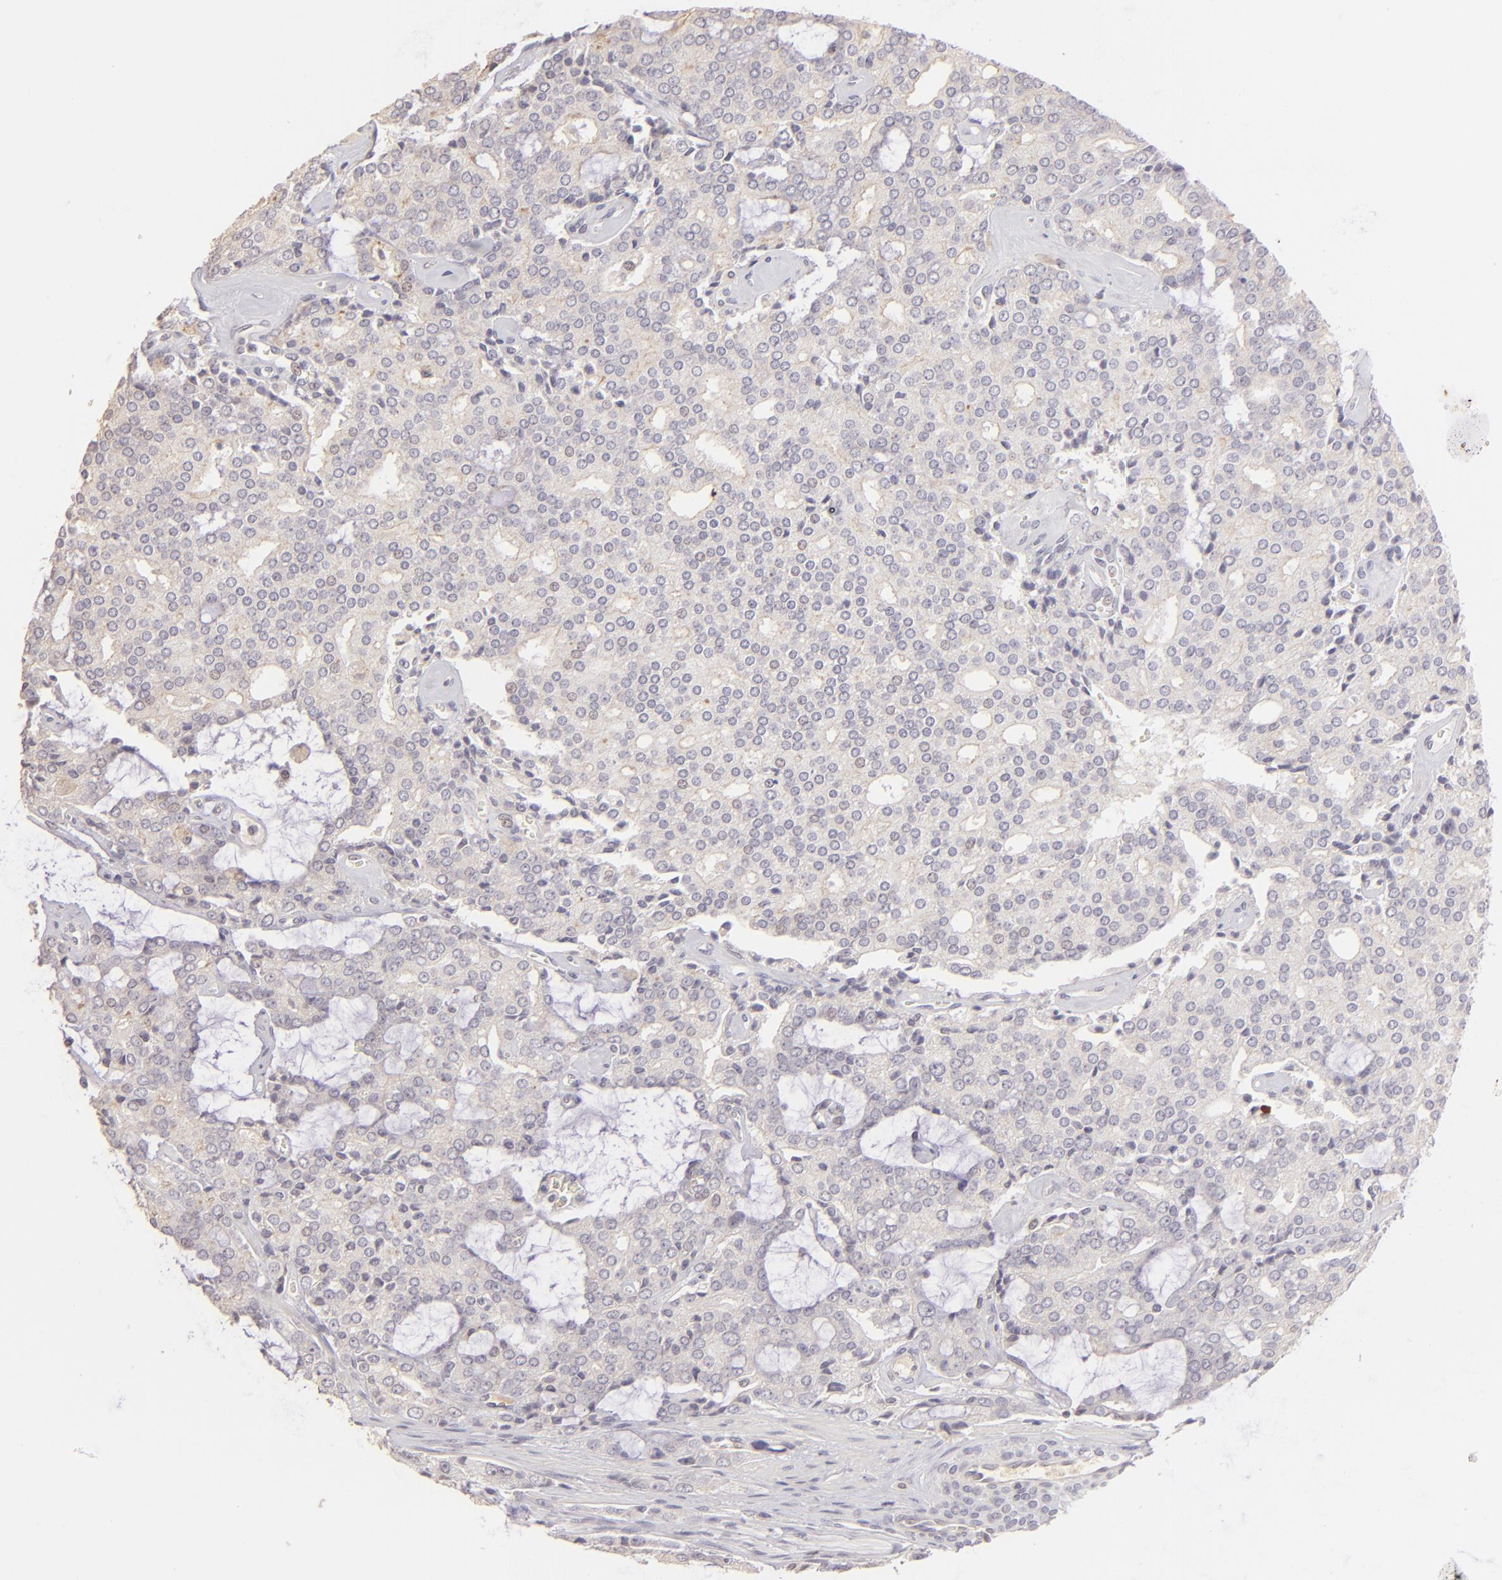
{"staining": {"intensity": "negative", "quantity": "none", "location": "none"}, "tissue": "prostate cancer", "cell_type": "Tumor cells", "image_type": "cancer", "snomed": [{"axis": "morphology", "description": "Adenocarcinoma, High grade"}, {"axis": "topography", "description": "Prostate"}], "caption": "A micrograph of high-grade adenocarcinoma (prostate) stained for a protein demonstrates no brown staining in tumor cells.", "gene": "MAGEA1", "patient": {"sex": "male", "age": 67}}